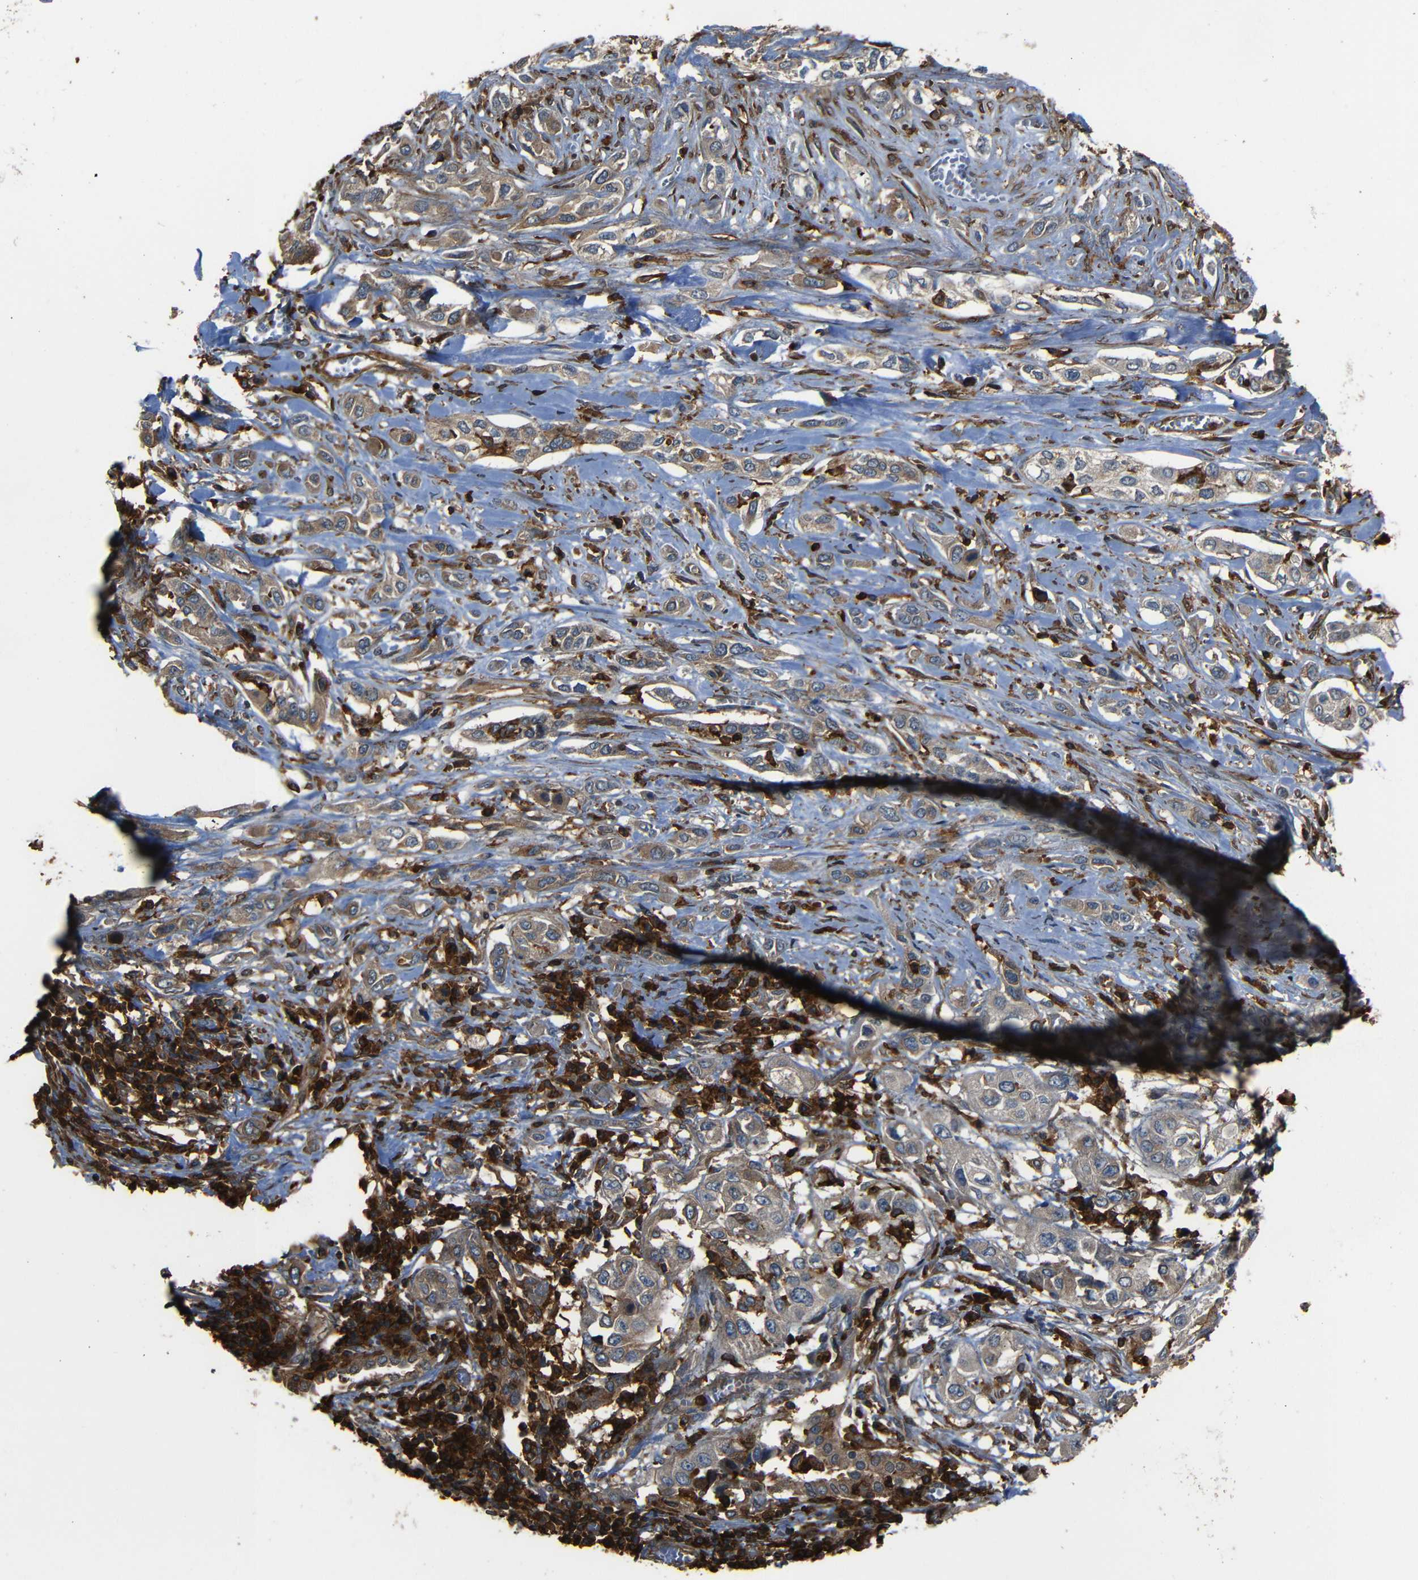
{"staining": {"intensity": "weak", "quantity": "<25%", "location": "cytoplasmic/membranous"}, "tissue": "lung cancer", "cell_type": "Tumor cells", "image_type": "cancer", "snomed": [{"axis": "morphology", "description": "Squamous cell carcinoma, NOS"}, {"axis": "topography", "description": "Lung"}], "caption": "Immunohistochemistry micrograph of neoplastic tissue: lung cancer stained with DAB (3,3'-diaminobenzidine) reveals no significant protein staining in tumor cells.", "gene": "ADGRE5", "patient": {"sex": "male", "age": 71}}